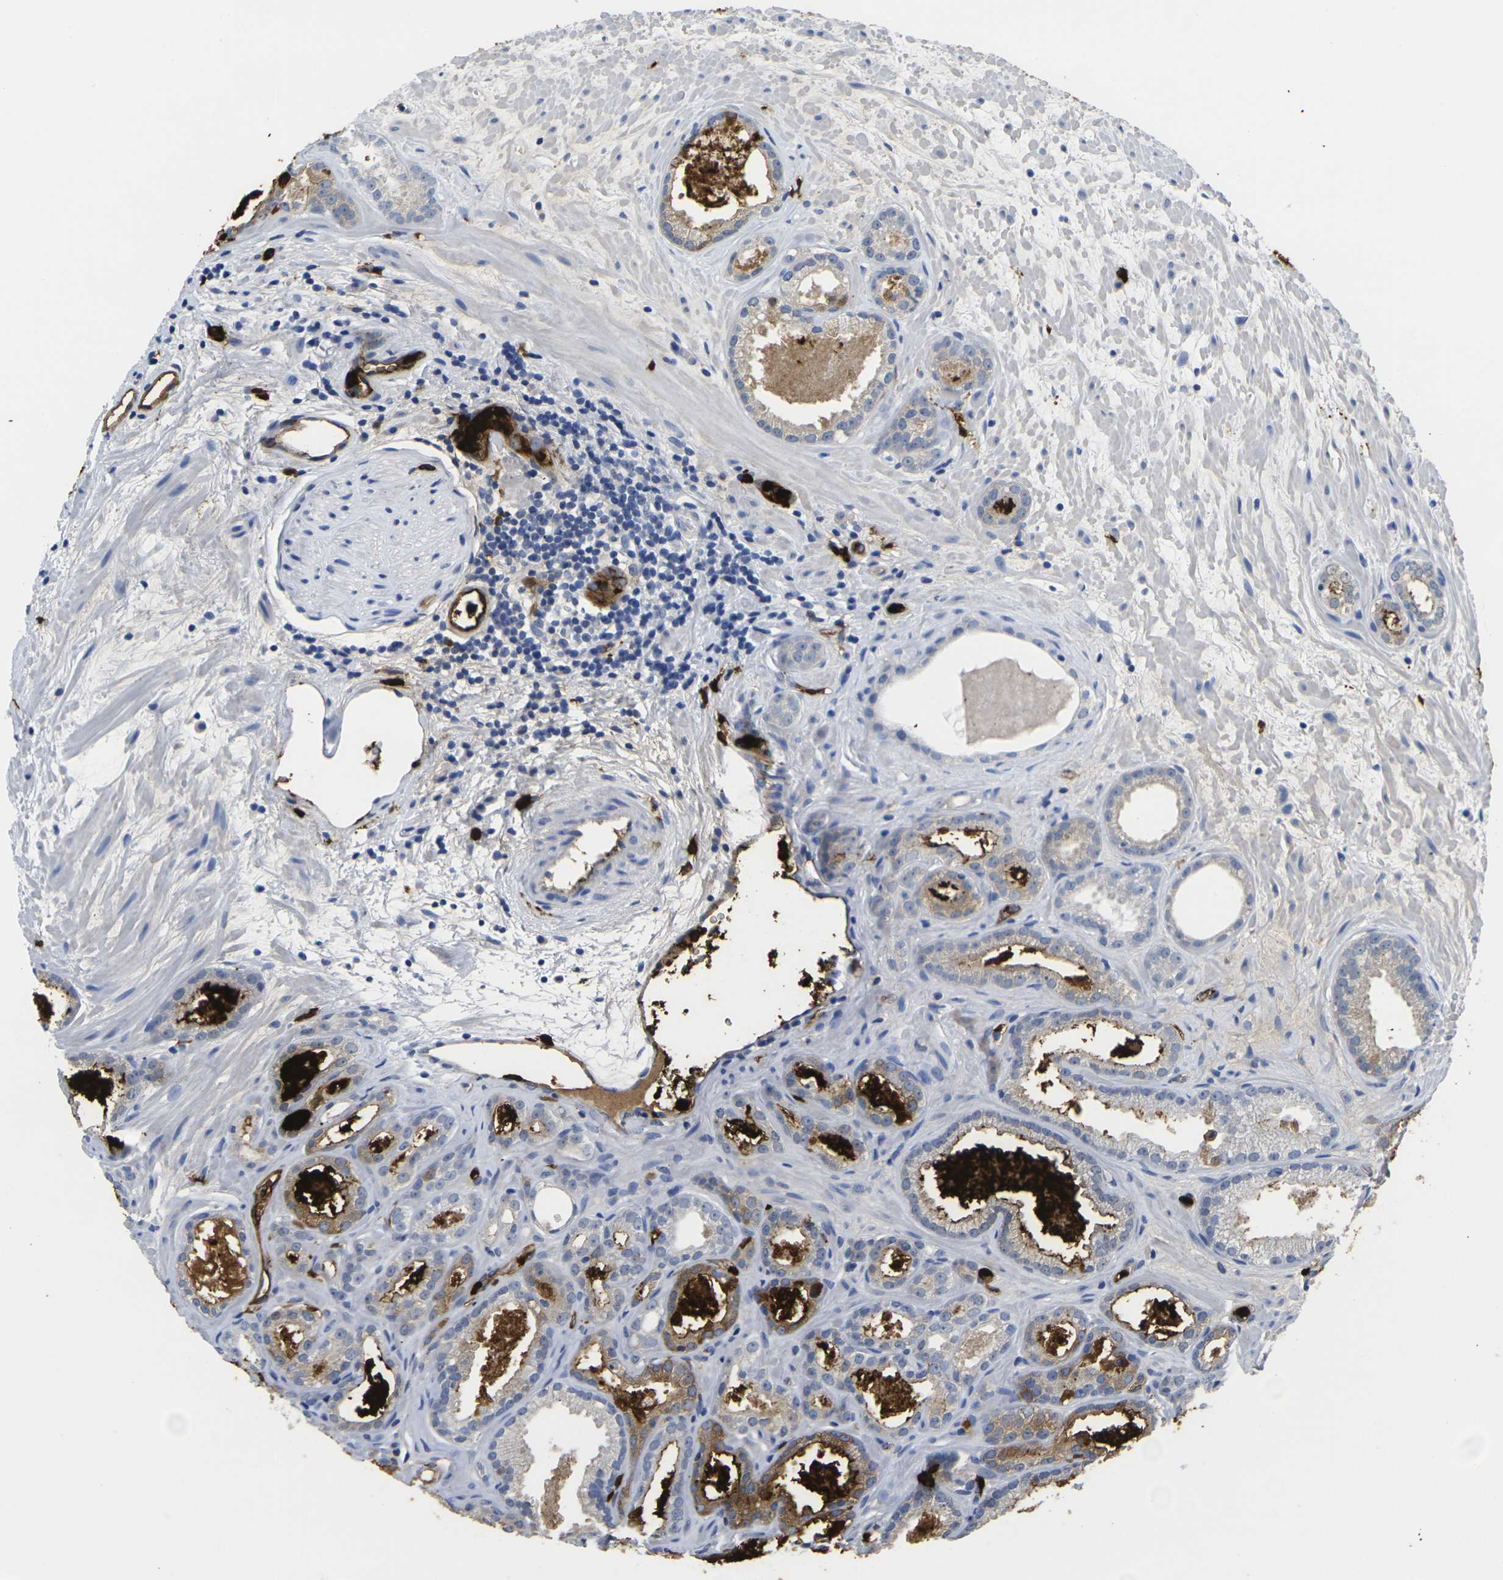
{"staining": {"intensity": "moderate", "quantity": ">75%", "location": "cytoplasmic/membranous"}, "tissue": "prostate cancer", "cell_type": "Tumor cells", "image_type": "cancer", "snomed": [{"axis": "morphology", "description": "Adenocarcinoma, Low grade"}, {"axis": "topography", "description": "Prostate"}], "caption": "DAB immunohistochemical staining of prostate low-grade adenocarcinoma reveals moderate cytoplasmic/membranous protein expression in approximately >75% of tumor cells.", "gene": "S100A9", "patient": {"sex": "male", "age": 57}}